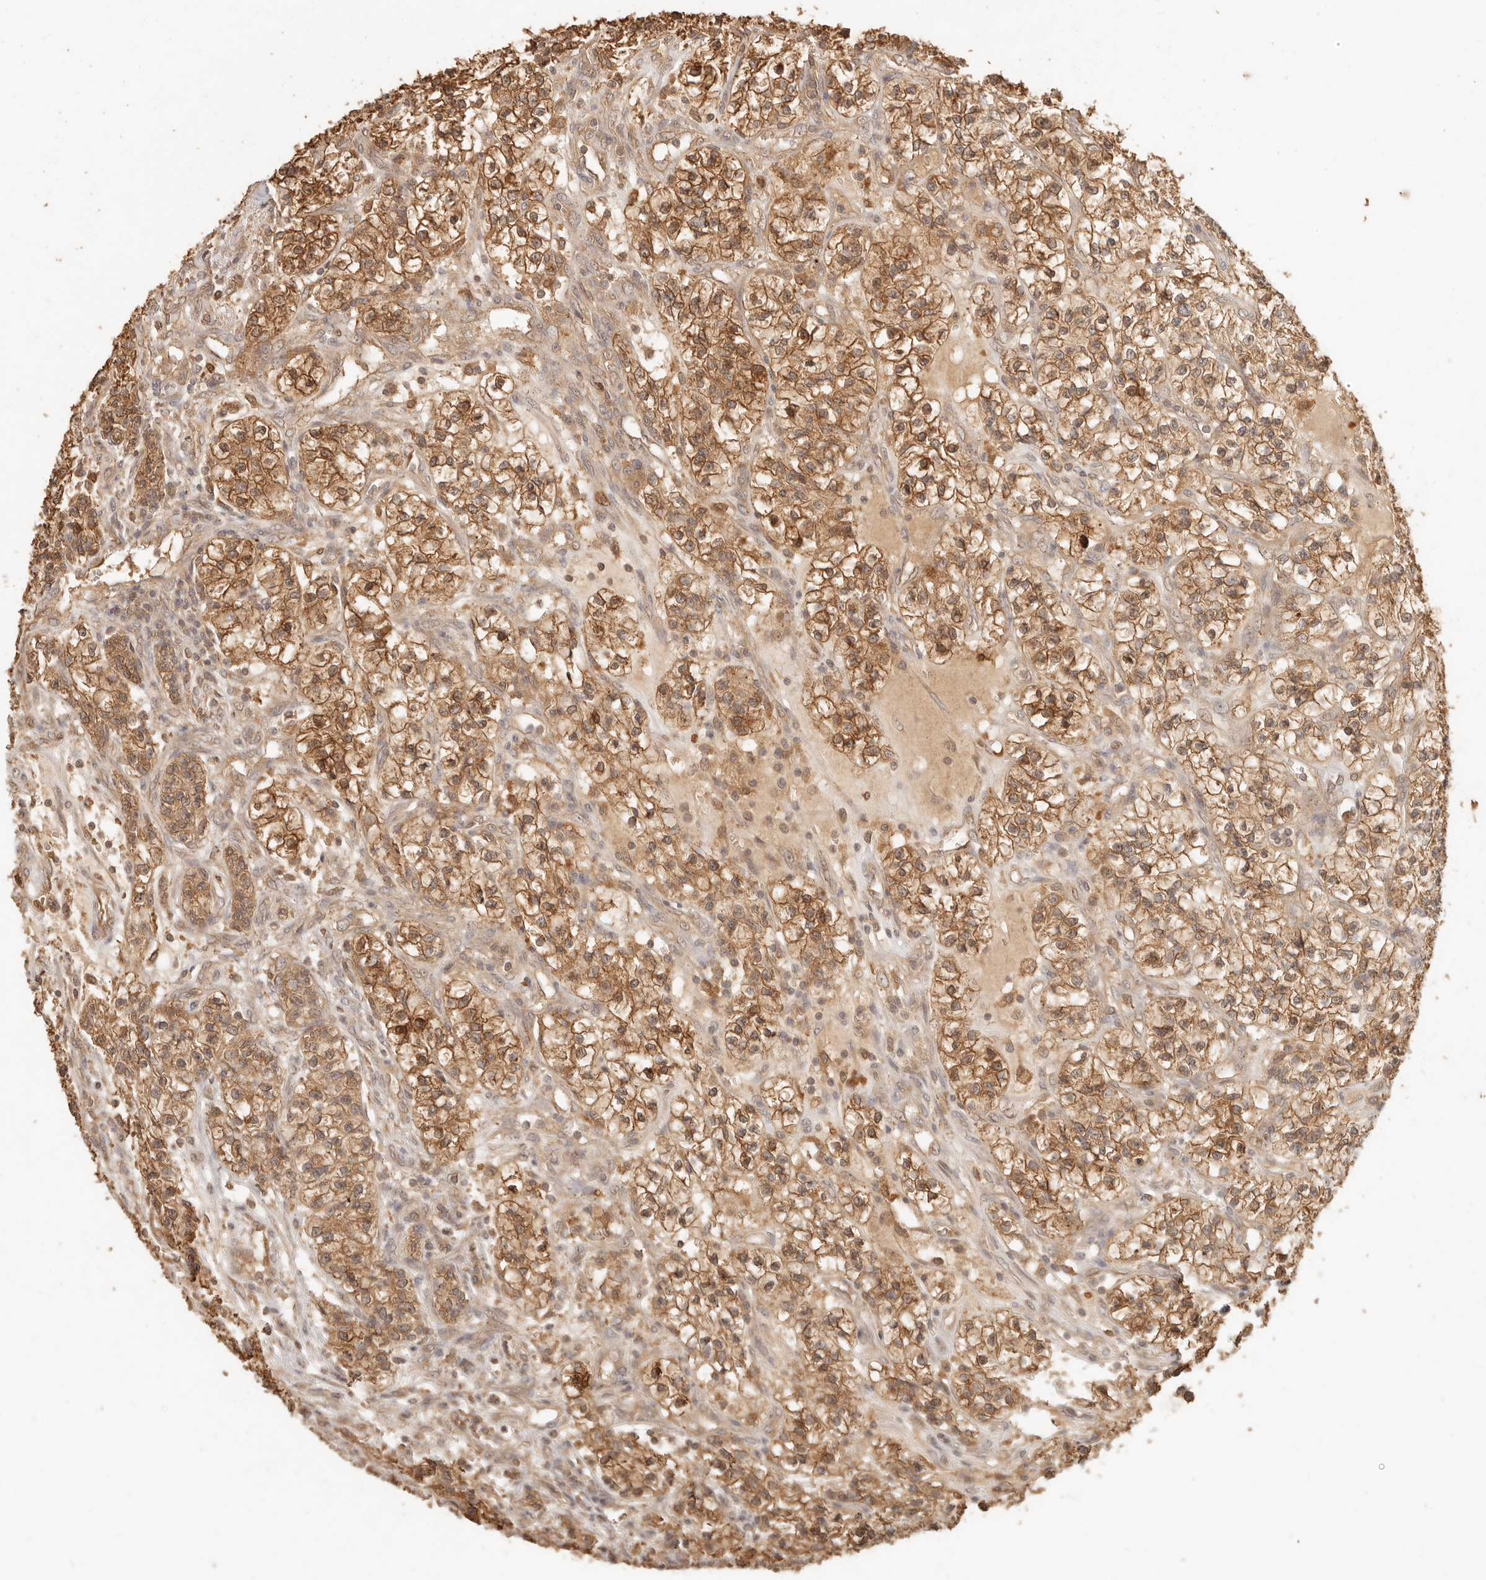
{"staining": {"intensity": "moderate", "quantity": ">75%", "location": "cytoplasmic/membranous,nuclear"}, "tissue": "renal cancer", "cell_type": "Tumor cells", "image_type": "cancer", "snomed": [{"axis": "morphology", "description": "Adenocarcinoma, NOS"}, {"axis": "topography", "description": "Kidney"}], "caption": "Tumor cells demonstrate medium levels of moderate cytoplasmic/membranous and nuclear positivity in about >75% of cells in renal cancer (adenocarcinoma).", "gene": "INTS11", "patient": {"sex": "female", "age": 57}}